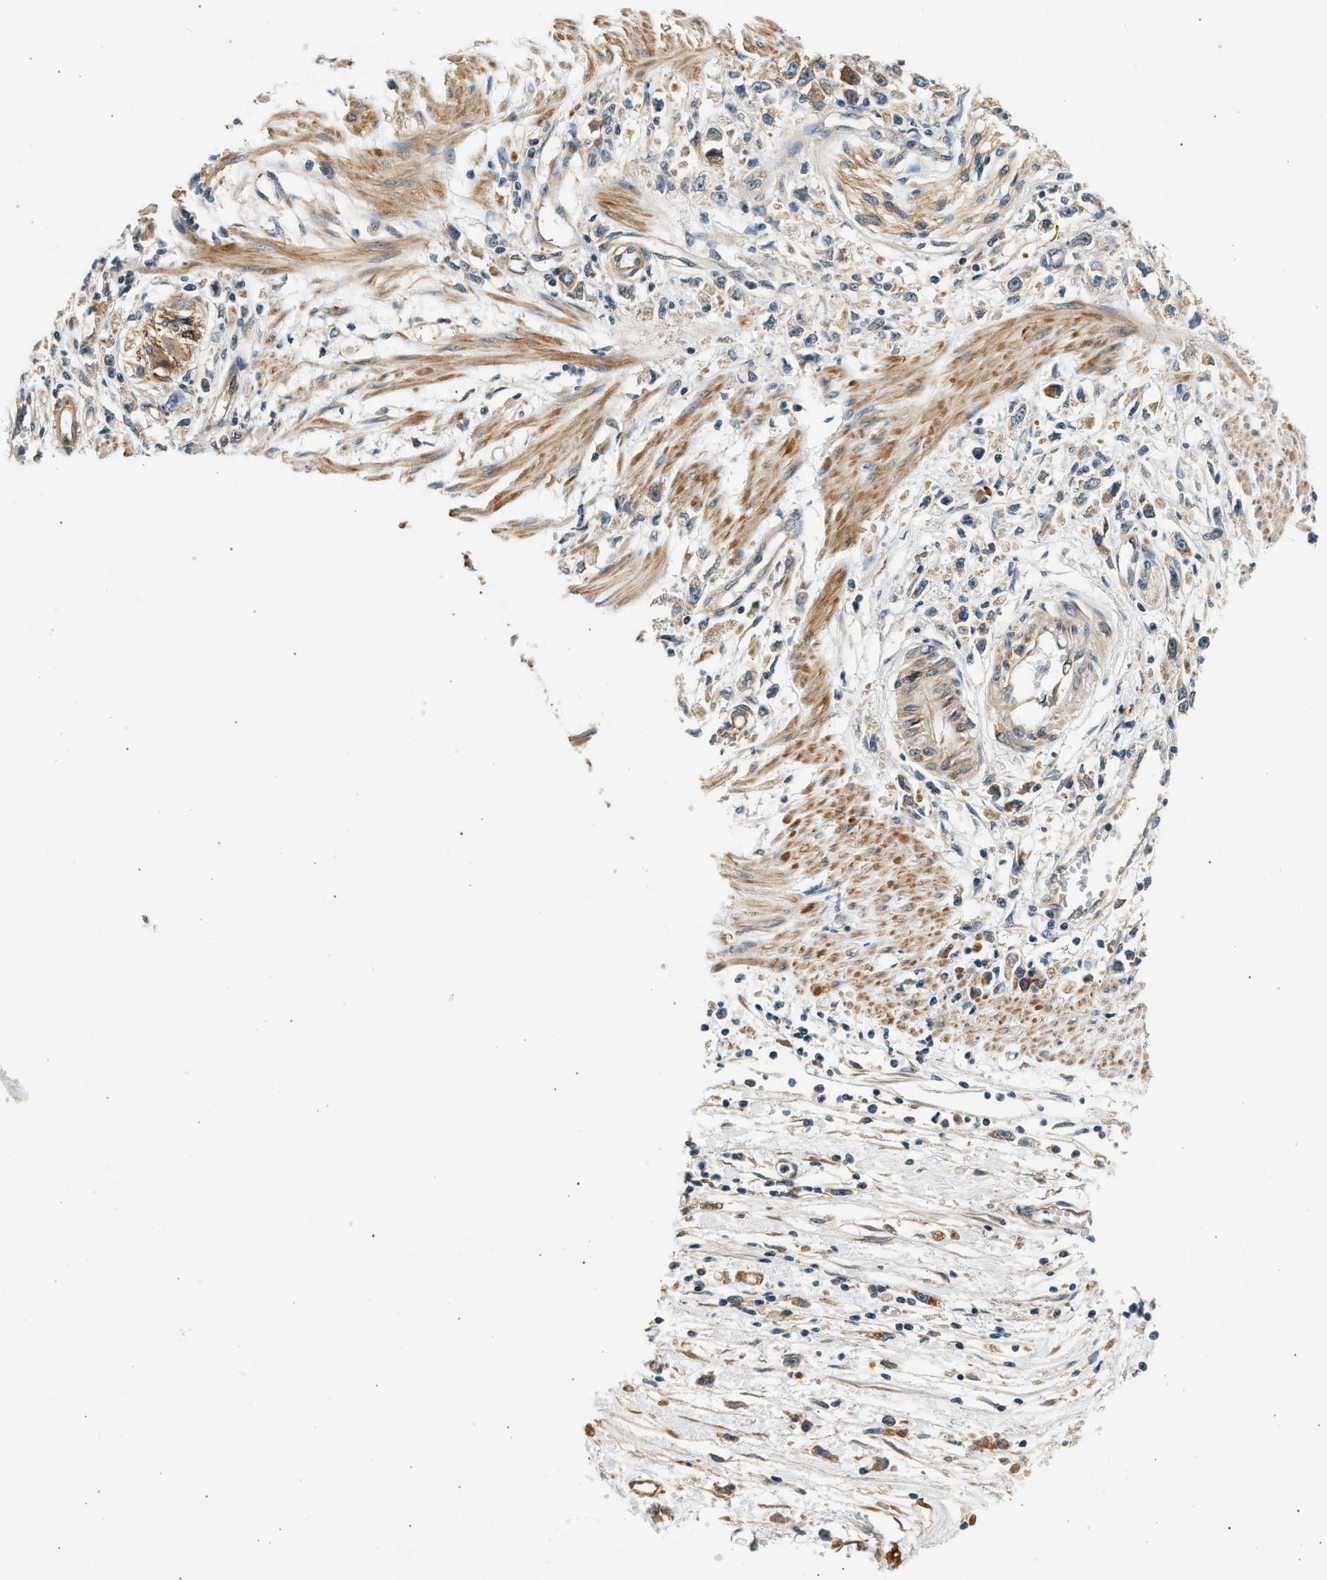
{"staining": {"intensity": "weak", "quantity": "<25%", "location": "cytoplasmic/membranous"}, "tissue": "stomach cancer", "cell_type": "Tumor cells", "image_type": "cancer", "snomed": [{"axis": "morphology", "description": "Adenocarcinoma, NOS"}, {"axis": "topography", "description": "Stomach"}], "caption": "This is an immunohistochemistry (IHC) micrograph of stomach adenocarcinoma. There is no positivity in tumor cells.", "gene": "WDR31", "patient": {"sex": "female", "age": 59}}